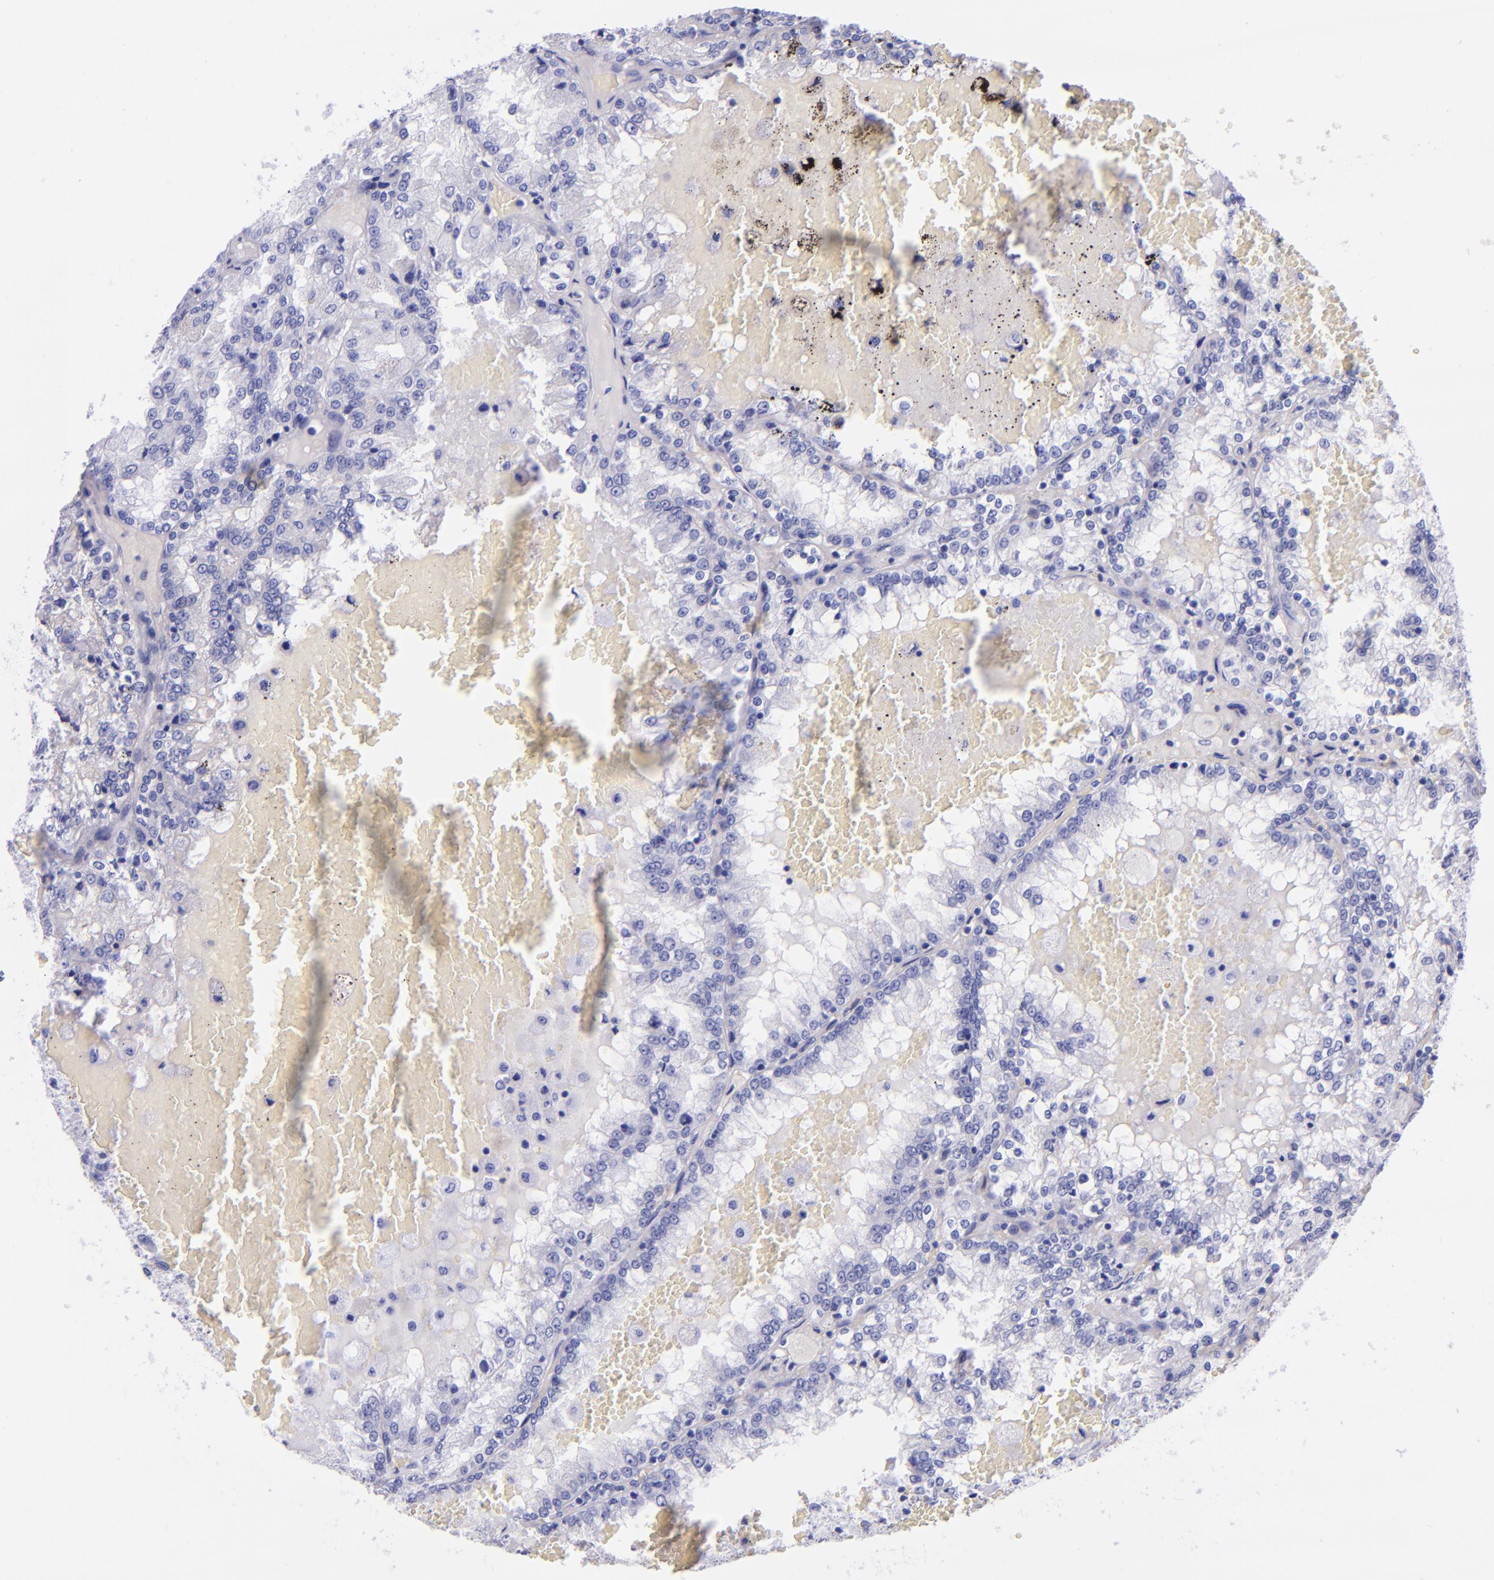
{"staining": {"intensity": "negative", "quantity": "none", "location": "none"}, "tissue": "renal cancer", "cell_type": "Tumor cells", "image_type": "cancer", "snomed": [{"axis": "morphology", "description": "Adenocarcinoma, NOS"}, {"axis": "topography", "description": "Kidney"}], "caption": "Immunohistochemistry (IHC) of human adenocarcinoma (renal) demonstrates no staining in tumor cells.", "gene": "SLPI", "patient": {"sex": "female", "age": 56}}